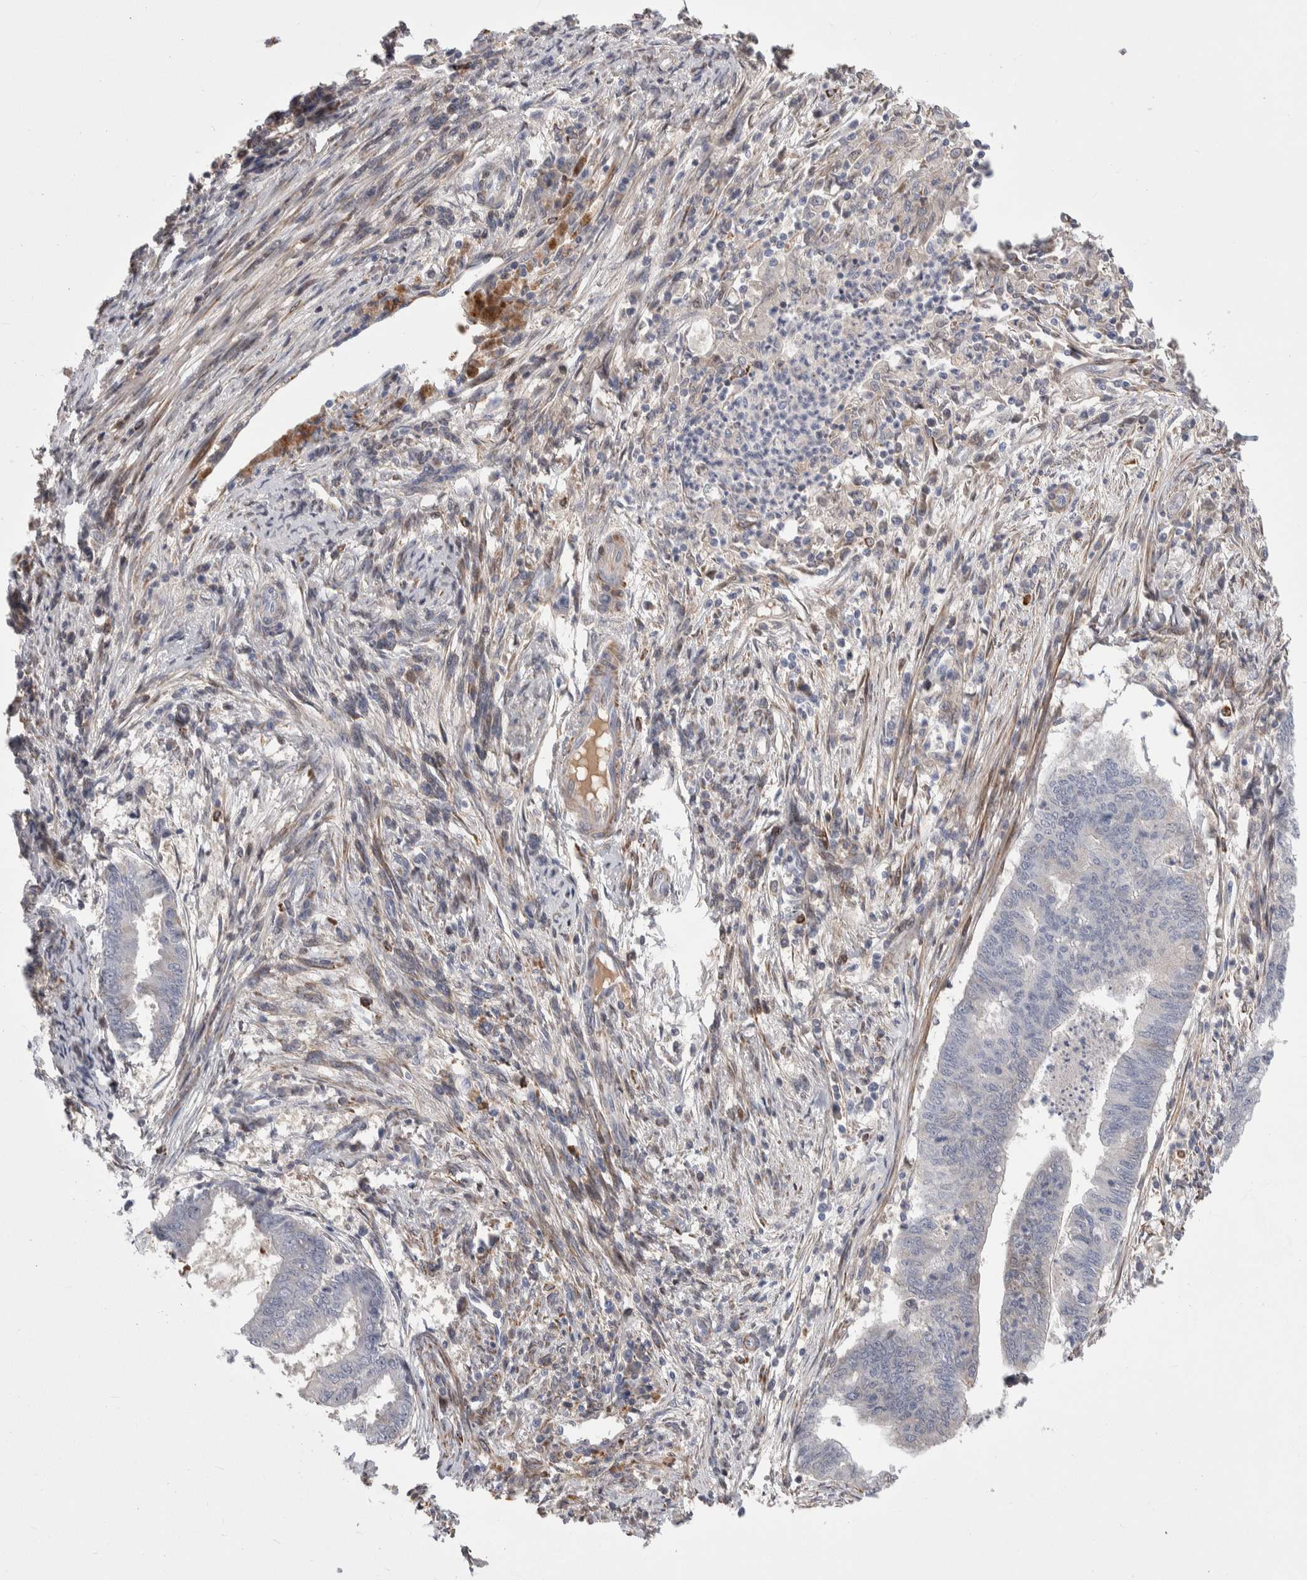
{"staining": {"intensity": "negative", "quantity": "none", "location": "none"}, "tissue": "endometrial cancer", "cell_type": "Tumor cells", "image_type": "cancer", "snomed": [{"axis": "morphology", "description": "Polyp, NOS"}, {"axis": "morphology", "description": "Adenocarcinoma, NOS"}, {"axis": "morphology", "description": "Adenoma, NOS"}, {"axis": "topography", "description": "Endometrium"}], "caption": "A high-resolution micrograph shows IHC staining of endometrial cancer, which shows no significant expression in tumor cells. (DAB (3,3'-diaminobenzidine) immunohistochemistry visualized using brightfield microscopy, high magnification).", "gene": "PSMG3", "patient": {"sex": "female", "age": 79}}